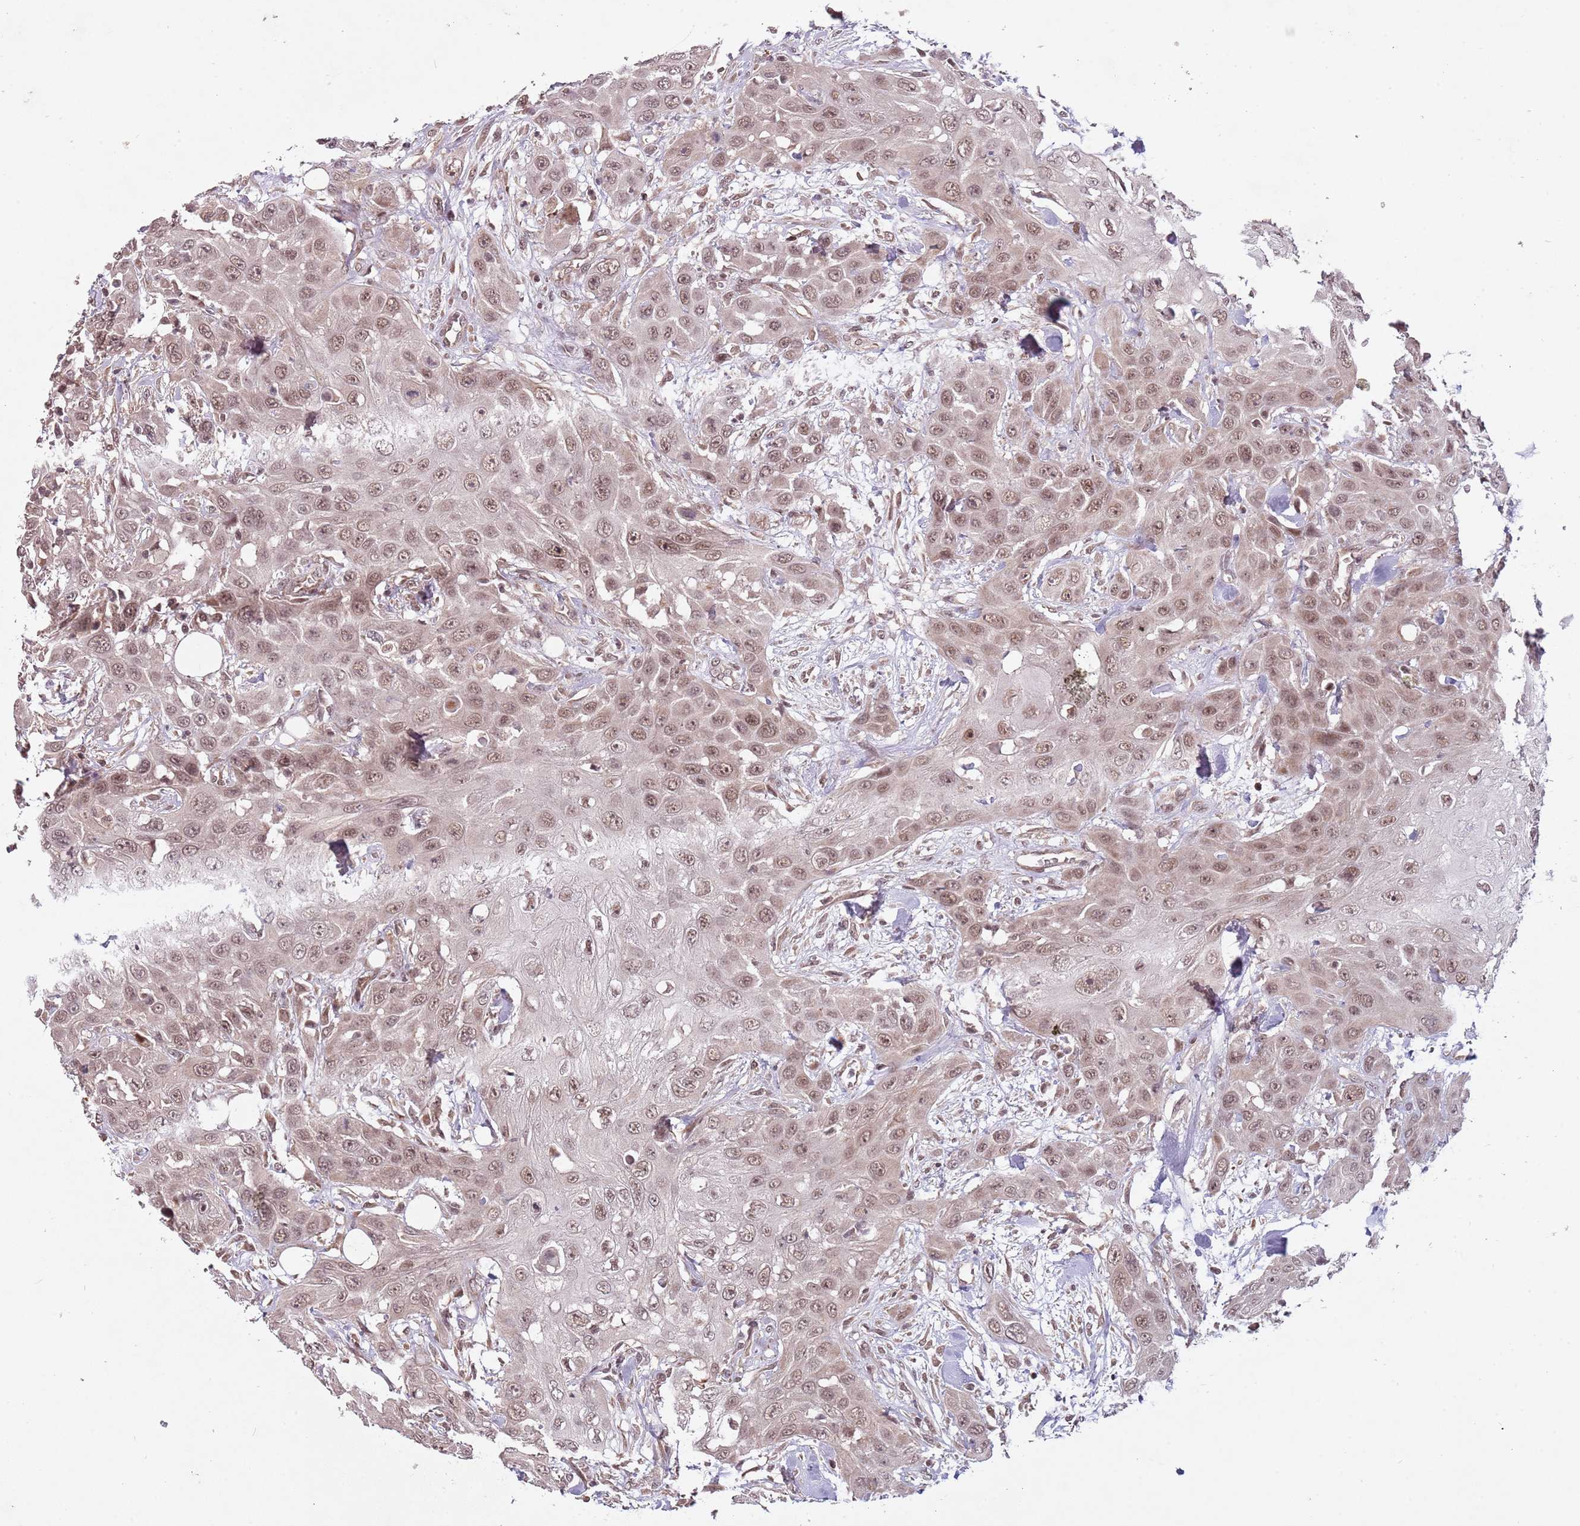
{"staining": {"intensity": "moderate", "quantity": ">75%", "location": "cytoplasmic/membranous,nuclear"}, "tissue": "head and neck cancer", "cell_type": "Tumor cells", "image_type": "cancer", "snomed": [{"axis": "morphology", "description": "Squamous cell carcinoma, NOS"}, {"axis": "topography", "description": "Head-Neck"}], "caption": "Immunohistochemistry (IHC) of head and neck cancer exhibits medium levels of moderate cytoplasmic/membranous and nuclear expression in approximately >75% of tumor cells. (DAB IHC with brightfield microscopy, high magnification).", "gene": "SUDS3", "patient": {"sex": "male", "age": 81}}